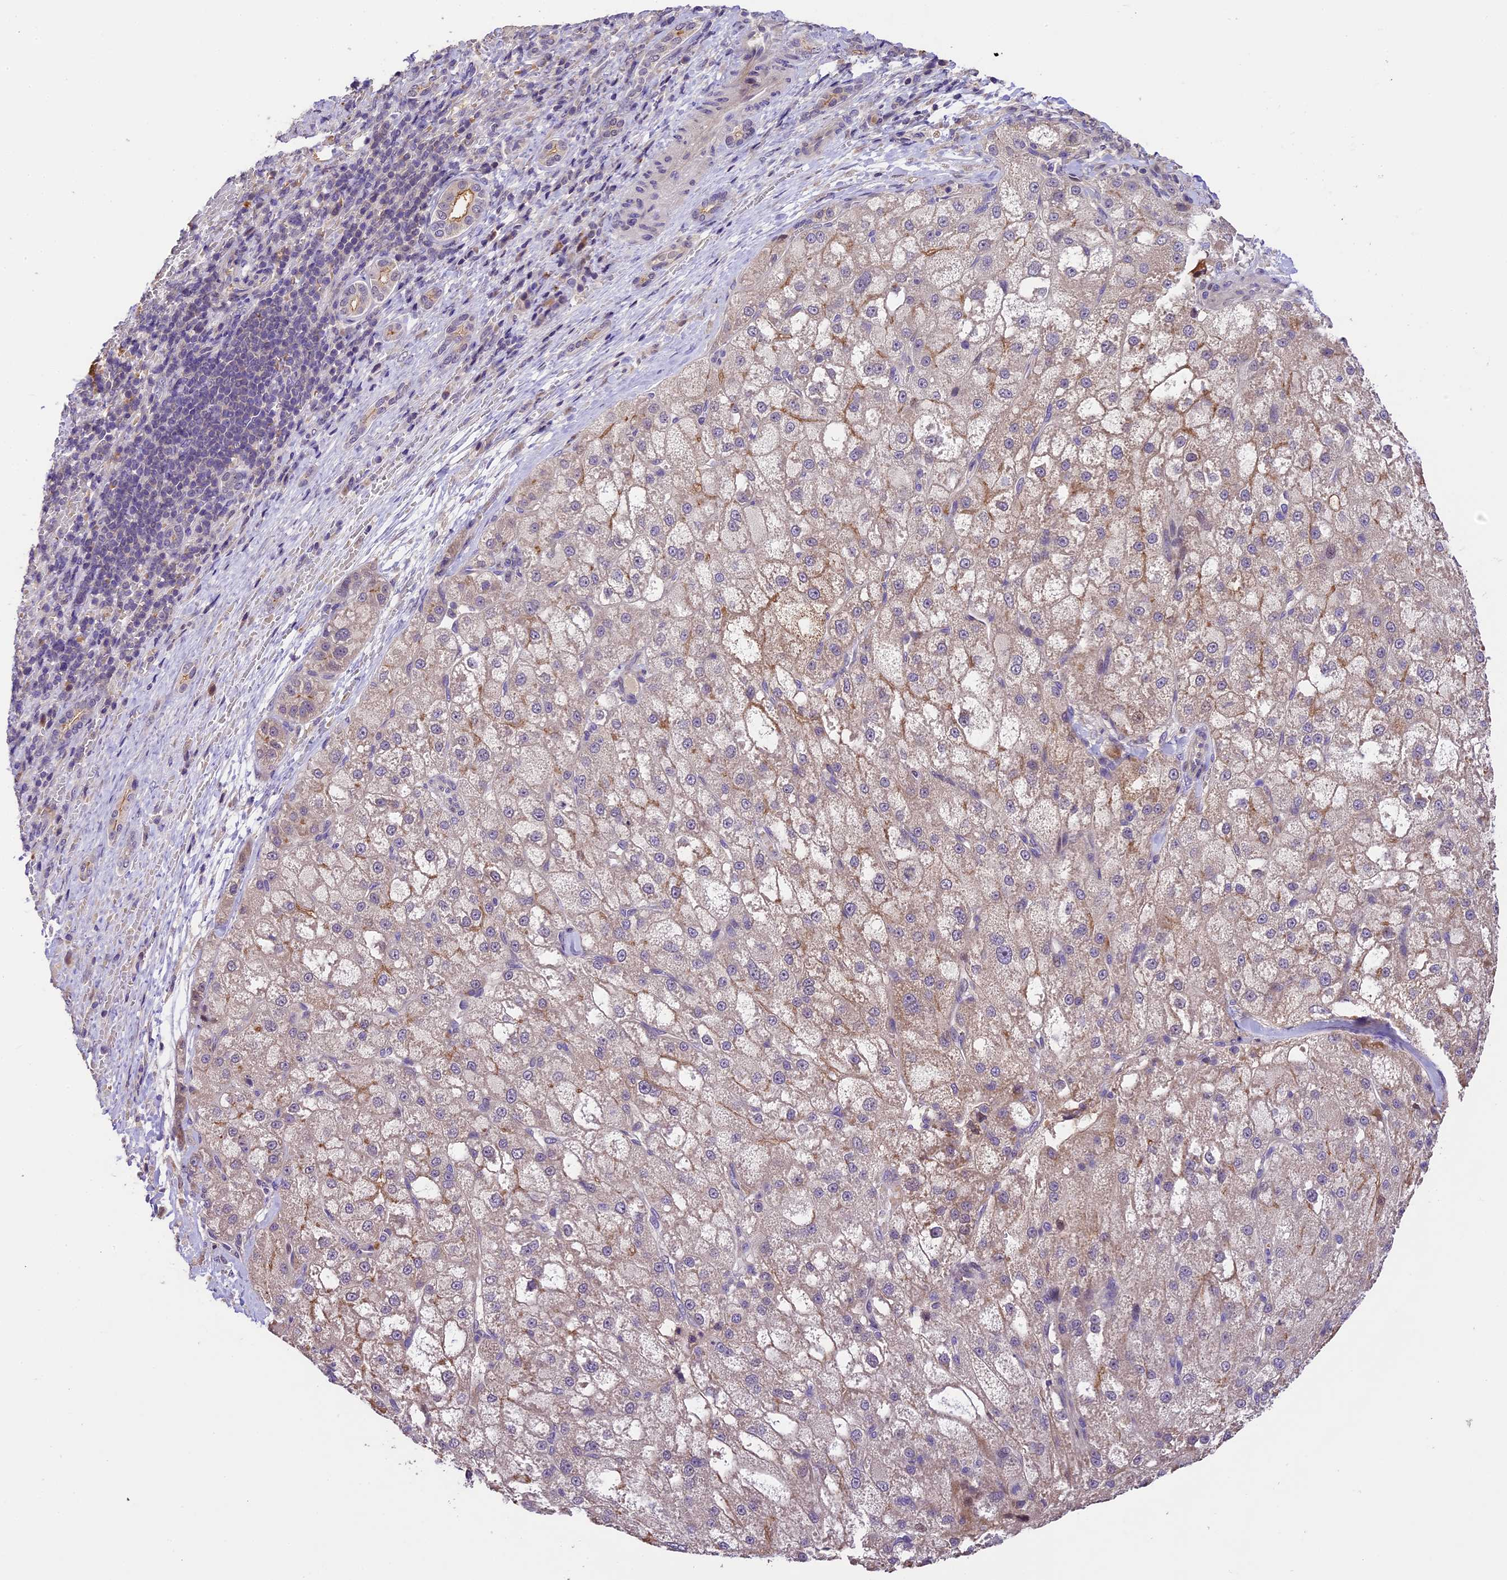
{"staining": {"intensity": "weak", "quantity": "<25%", "location": "cytoplasmic/membranous"}, "tissue": "liver cancer", "cell_type": "Tumor cells", "image_type": "cancer", "snomed": [{"axis": "morphology", "description": "Normal tissue, NOS"}, {"axis": "morphology", "description": "Carcinoma, Hepatocellular, NOS"}, {"axis": "topography", "description": "Liver"}], "caption": "Immunohistochemistry (IHC) micrograph of liver hepatocellular carcinoma stained for a protein (brown), which shows no positivity in tumor cells. (Immunohistochemistry (IHC), brightfield microscopy, high magnification).", "gene": "DGKH", "patient": {"sex": "male", "age": 57}}